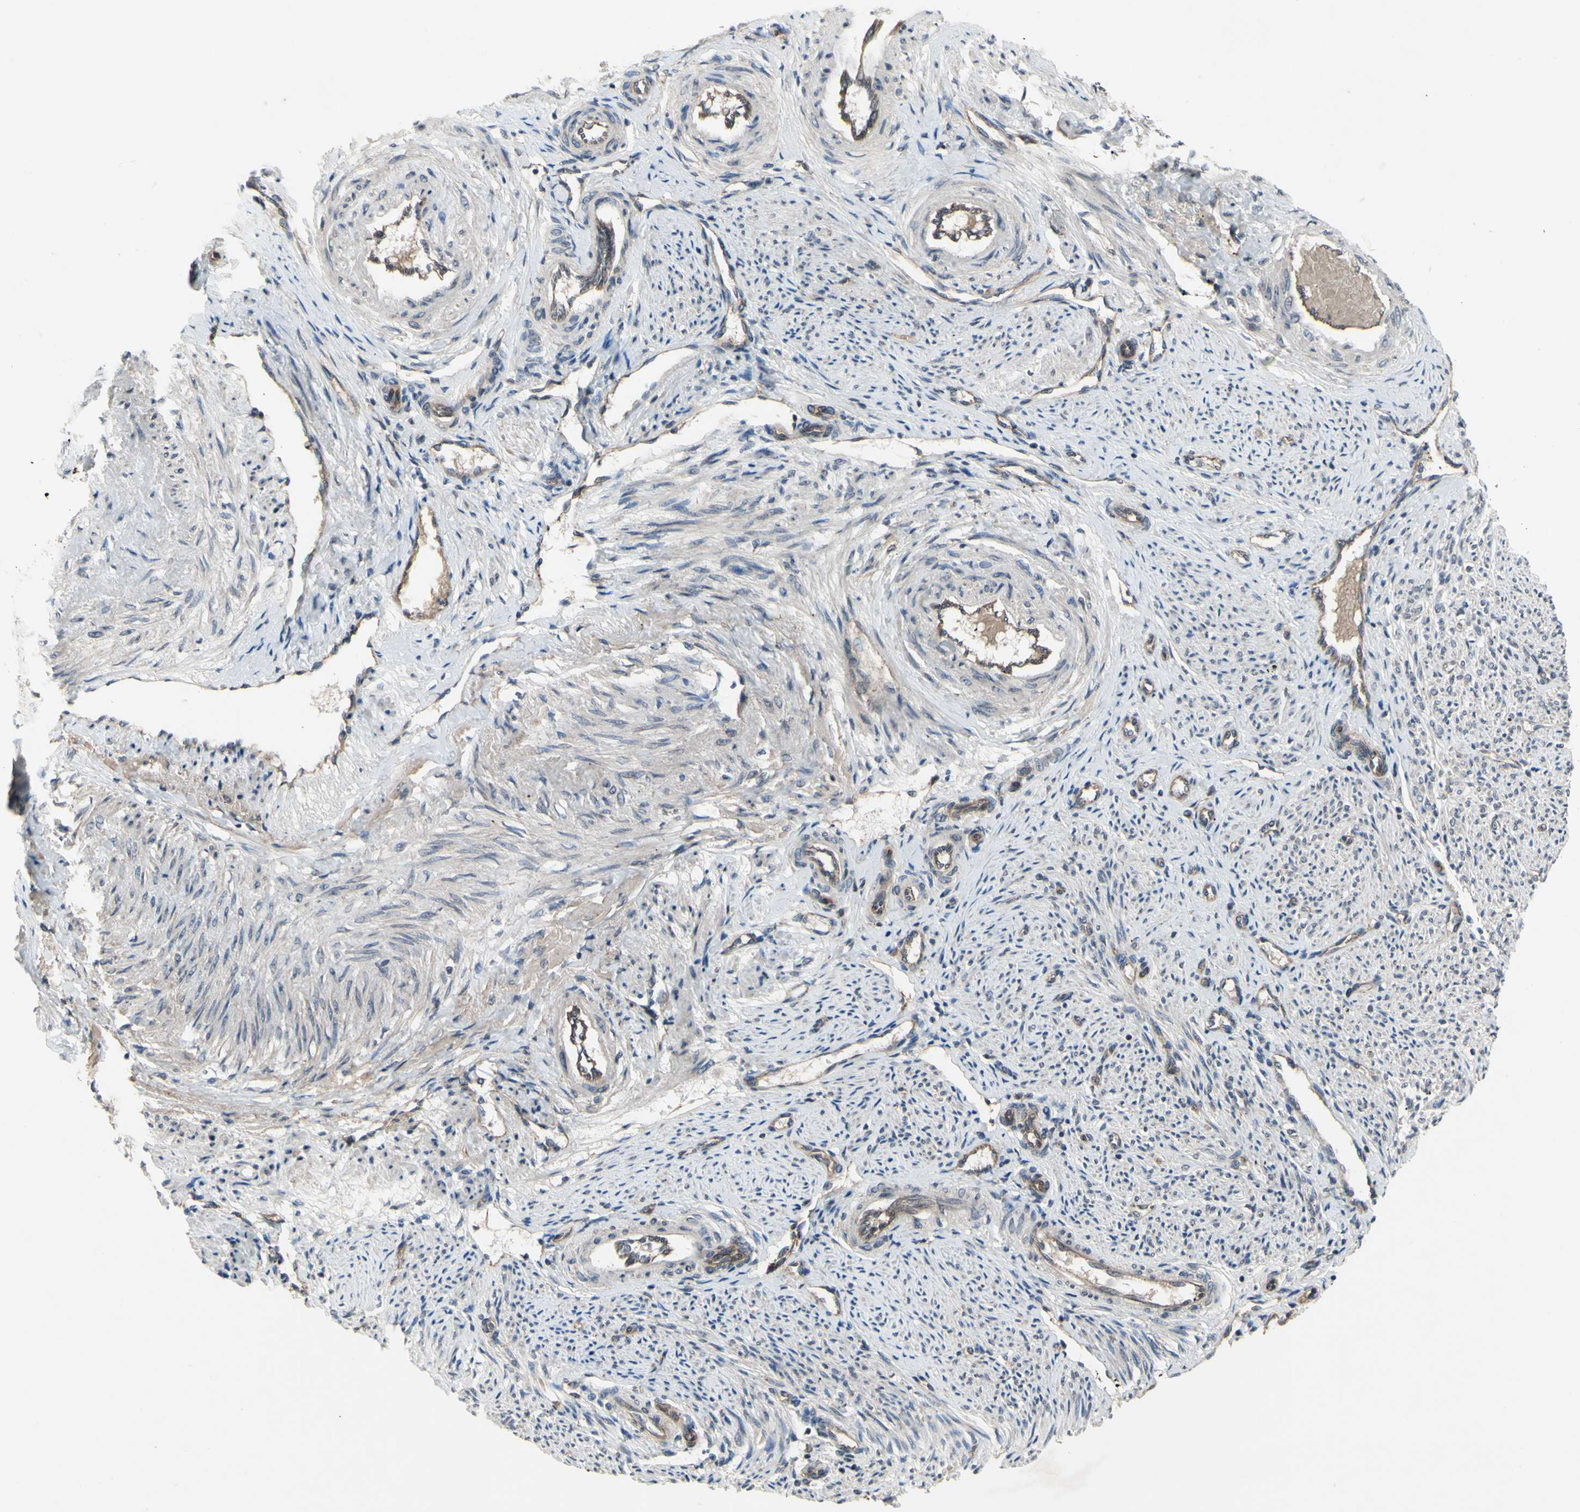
{"staining": {"intensity": "weak", "quantity": "<25%", "location": "cytoplasmic/membranous,nuclear"}, "tissue": "endometrium", "cell_type": "Cells in endometrial stroma", "image_type": "normal", "snomed": [{"axis": "morphology", "description": "Normal tissue, NOS"}, {"axis": "topography", "description": "Endometrium"}], "caption": "A high-resolution image shows immunohistochemistry (IHC) staining of normal endometrium, which exhibits no significant expression in cells in endometrial stroma.", "gene": "TRDMT1", "patient": {"sex": "female", "age": 42}}